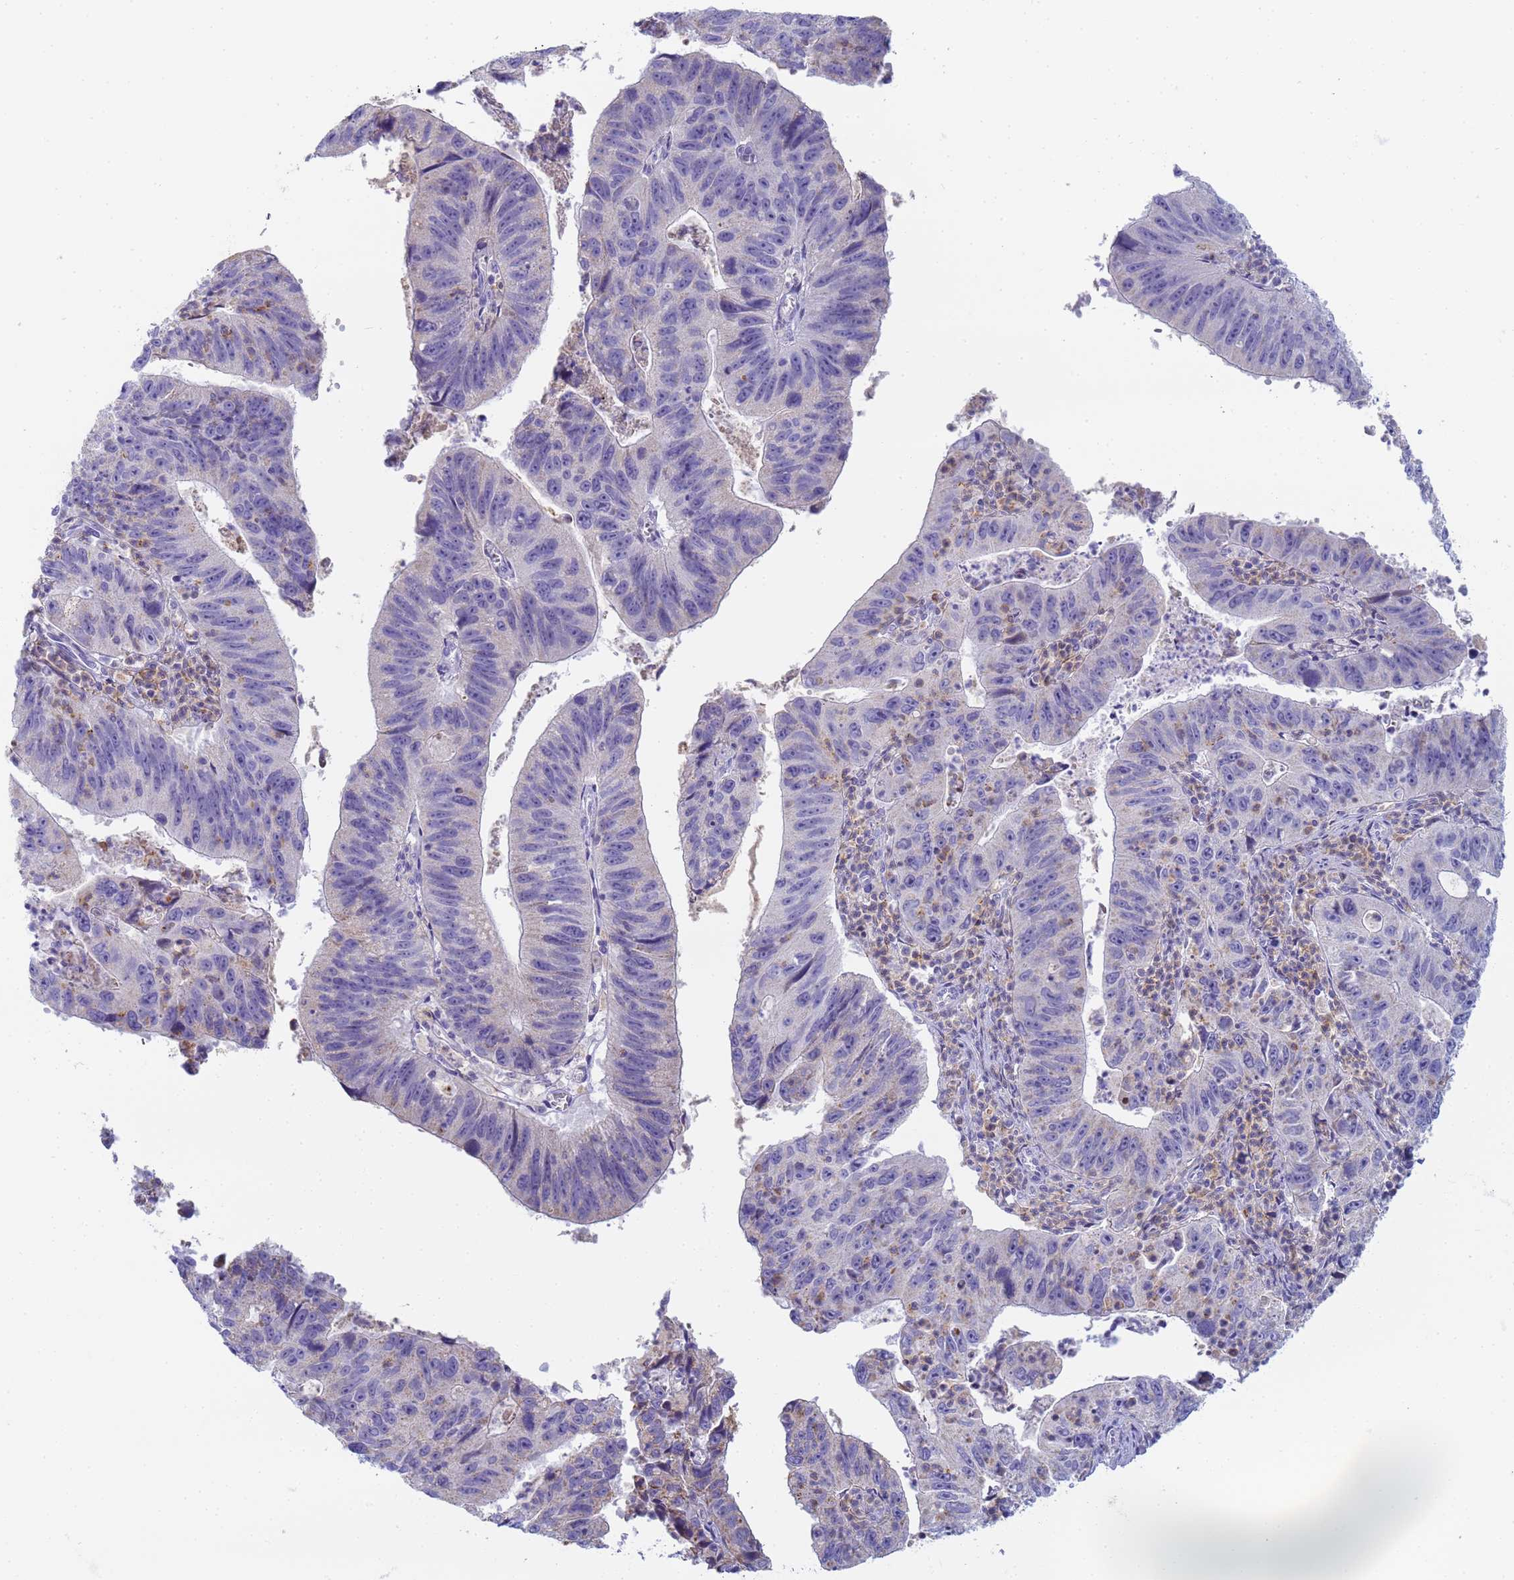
{"staining": {"intensity": "negative", "quantity": "none", "location": "none"}, "tissue": "stomach cancer", "cell_type": "Tumor cells", "image_type": "cancer", "snomed": [{"axis": "morphology", "description": "Adenocarcinoma, NOS"}, {"axis": "topography", "description": "Stomach"}], "caption": "This is an immunohistochemistry micrograph of human stomach cancer. There is no expression in tumor cells.", "gene": "CR1", "patient": {"sex": "male", "age": 59}}